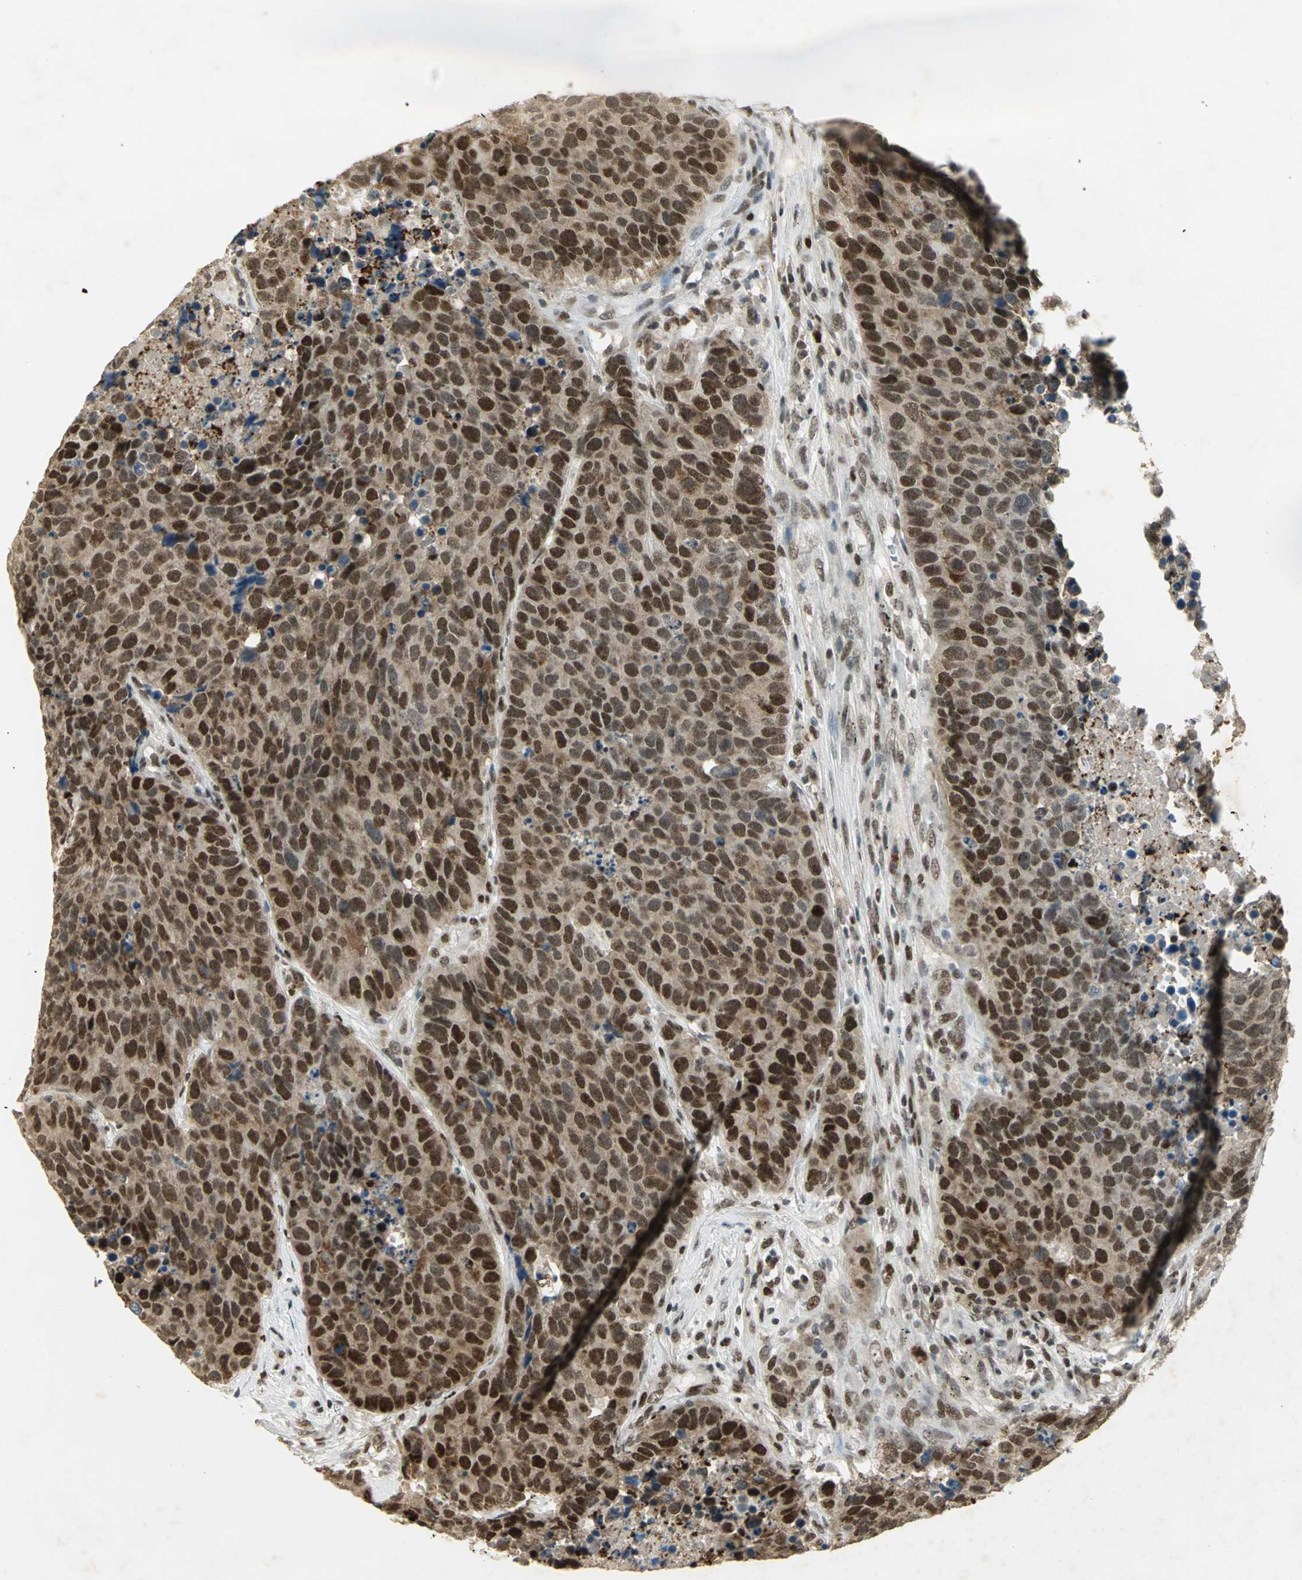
{"staining": {"intensity": "strong", "quantity": ">75%", "location": "nuclear"}, "tissue": "carcinoid", "cell_type": "Tumor cells", "image_type": "cancer", "snomed": [{"axis": "morphology", "description": "Carcinoid, malignant, NOS"}, {"axis": "topography", "description": "Lung"}], "caption": "Carcinoid stained for a protein demonstrates strong nuclear positivity in tumor cells.", "gene": "AK6", "patient": {"sex": "male", "age": 60}}